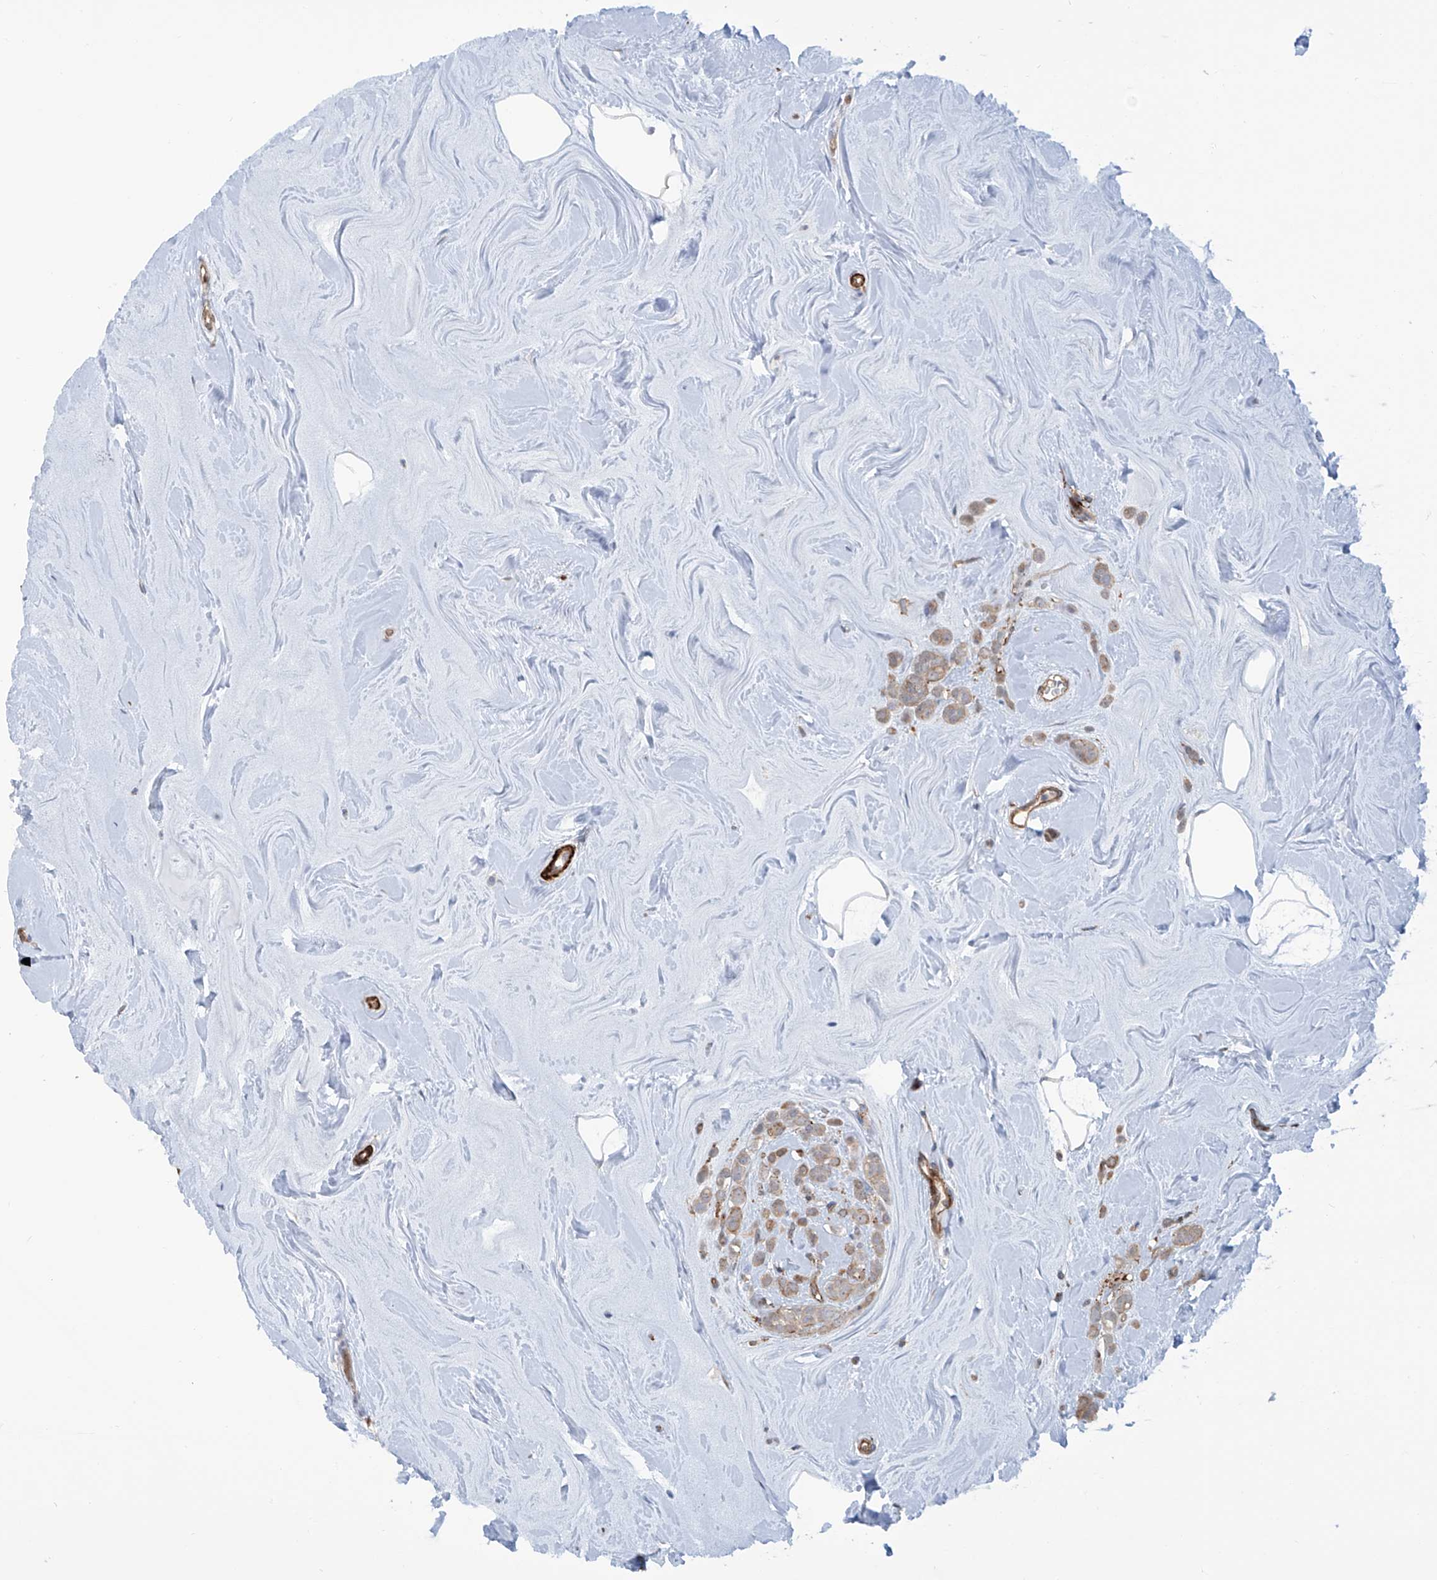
{"staining": {"intensity": "weak", "quantity": ">75%", "location": "cytoplasmic/membranous"}, "tissue": "breast cancer", "cell_type": "Tumor cells", "image_type": "cancer", "snomed": [{"axis": "morphology", "description": "Lobular carcinoma"}, {"axis": "topography", "description": "Breast"}], "caption": "Brown immunohistochemical staining in human lobular carcinoma (breast) displays weak cytoplasmic/membranous positivity in about >75% of tumor cells.", "gene": "ZNF490", "patient": {"sex": "female", "age": 47}}